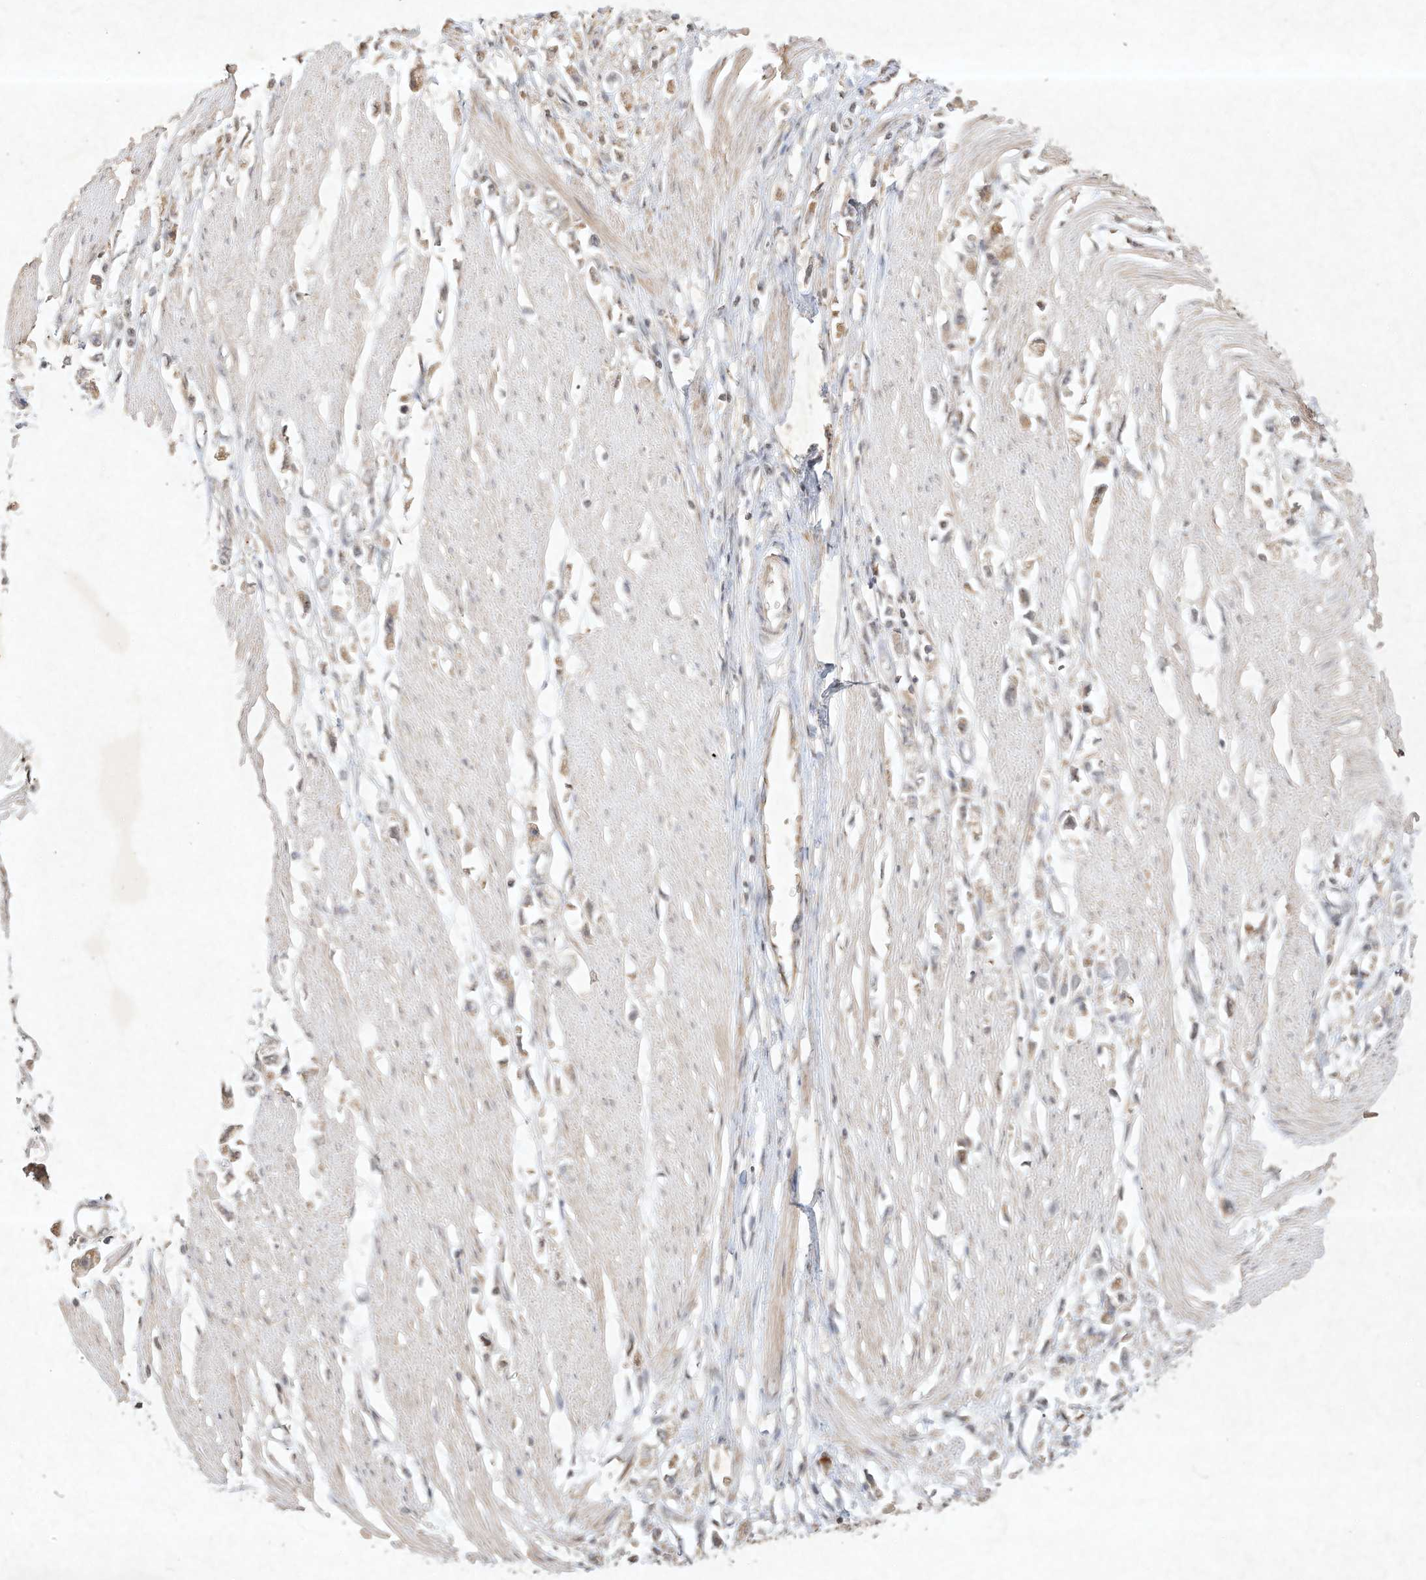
{"staining": {"intensity": "negative", "quantity": "none", "location": "none"}, "tissue": "stomach cancer", "cell_type": "Tumor cells", "image_type": "cancer", "snomed": [{"axis": "morphology", "description": "Adenocarcinoma, NOS"}, {"axis": "topography", "description": "Stomach"}], "caption": "Immunohistochemistry (IHC) of human stomach cancer (adenocarcinoma) demonstrates no expression in tumor cells.", "gene": "BTRC", "patient": {"sex": "female", "age": 59}}